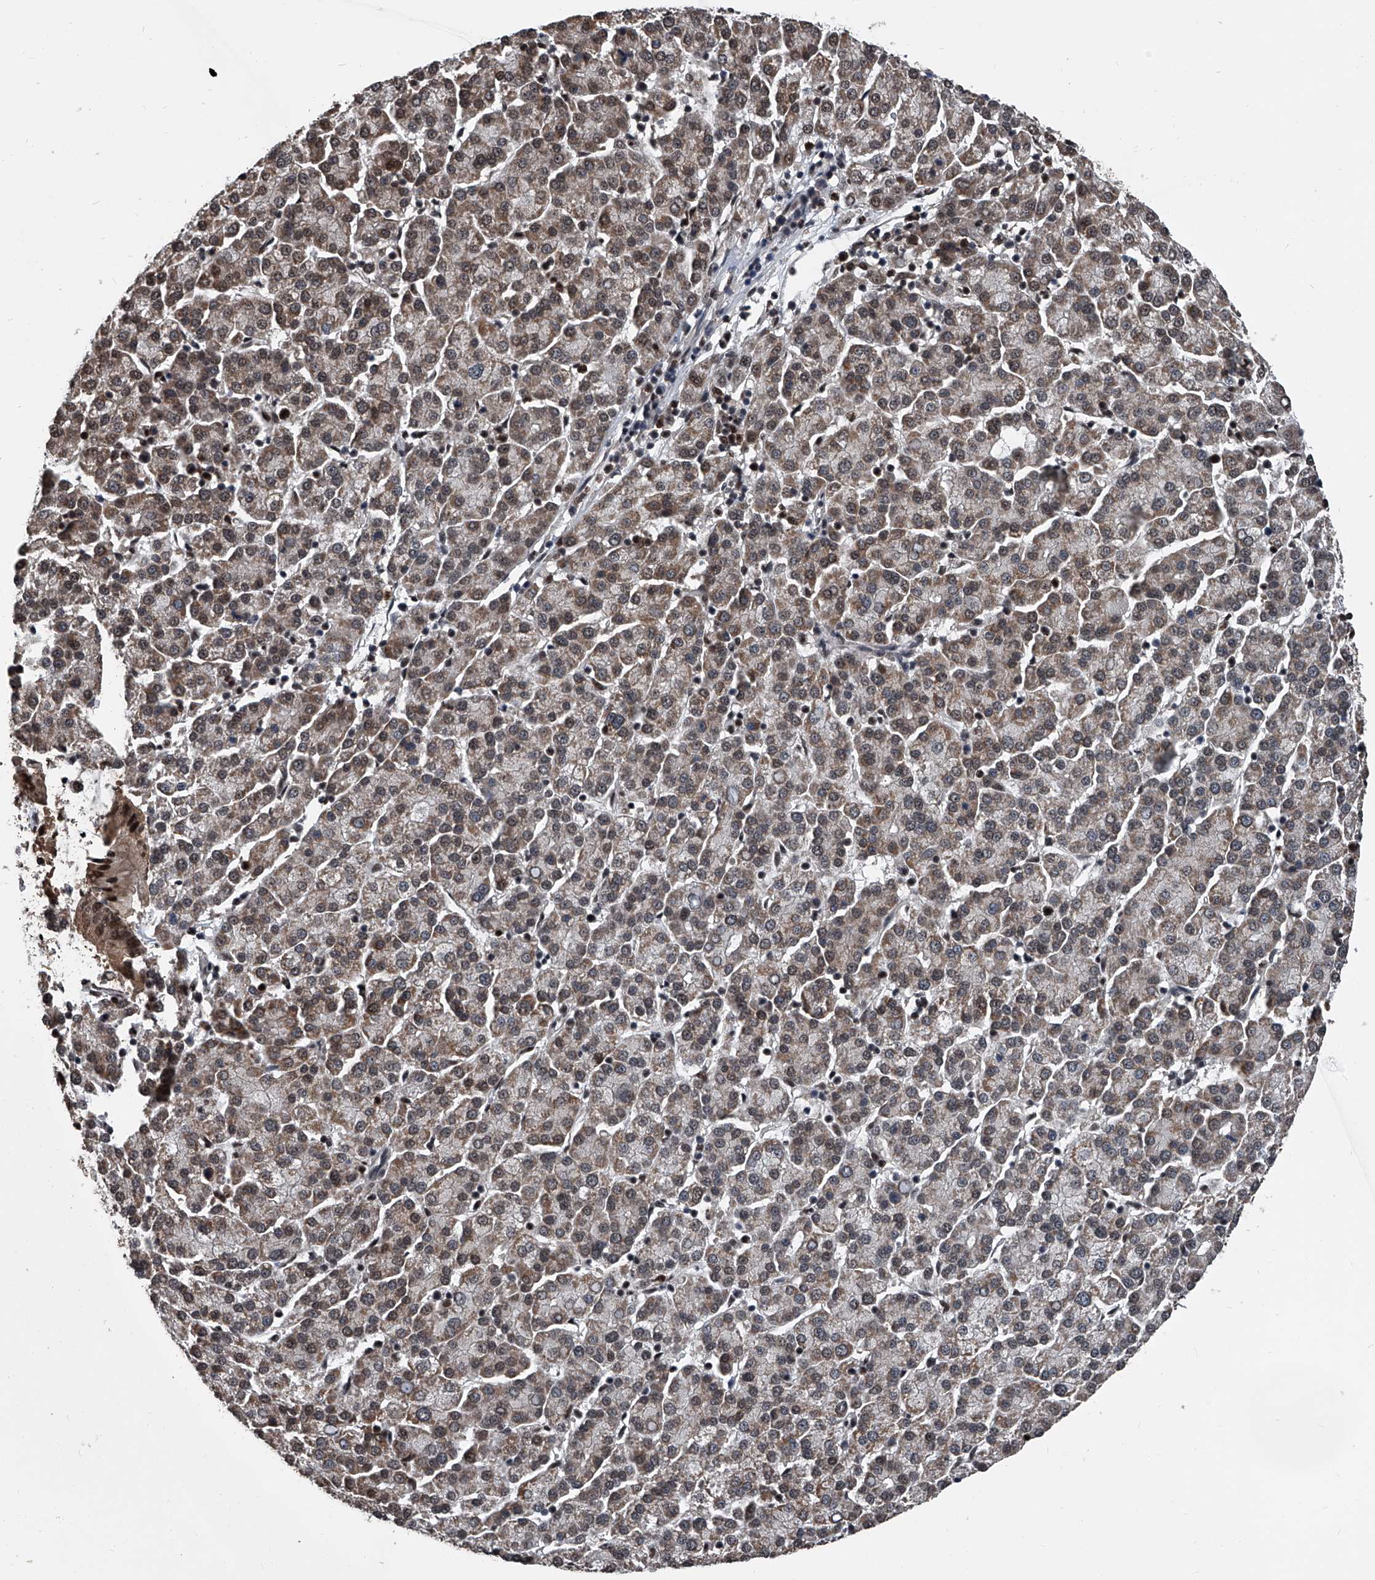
{"staining": {"intensity": "moderate", "quantity": "25%-75%", "location": "cytoplasmic/membranous"}, "tissue": "liver cancer", "cell_type": "Tumor cells", "image_type": "cancer", "snomed": [{"axis": "morphology", "description": "Carcinoma, Hepatocellular, NOS"}, {"axis": "topography", "description": "Liver"}], "caption": "Approximately 25%-75% of tumor cells in hepatocellular carcinoma (liver) demonstrate moderate cytoplasmic/membranous protein expression as visualized by brown immunohistochemical staining.", "gene": "FKBP5", "patient": {"sex": "female", "age": 58}}